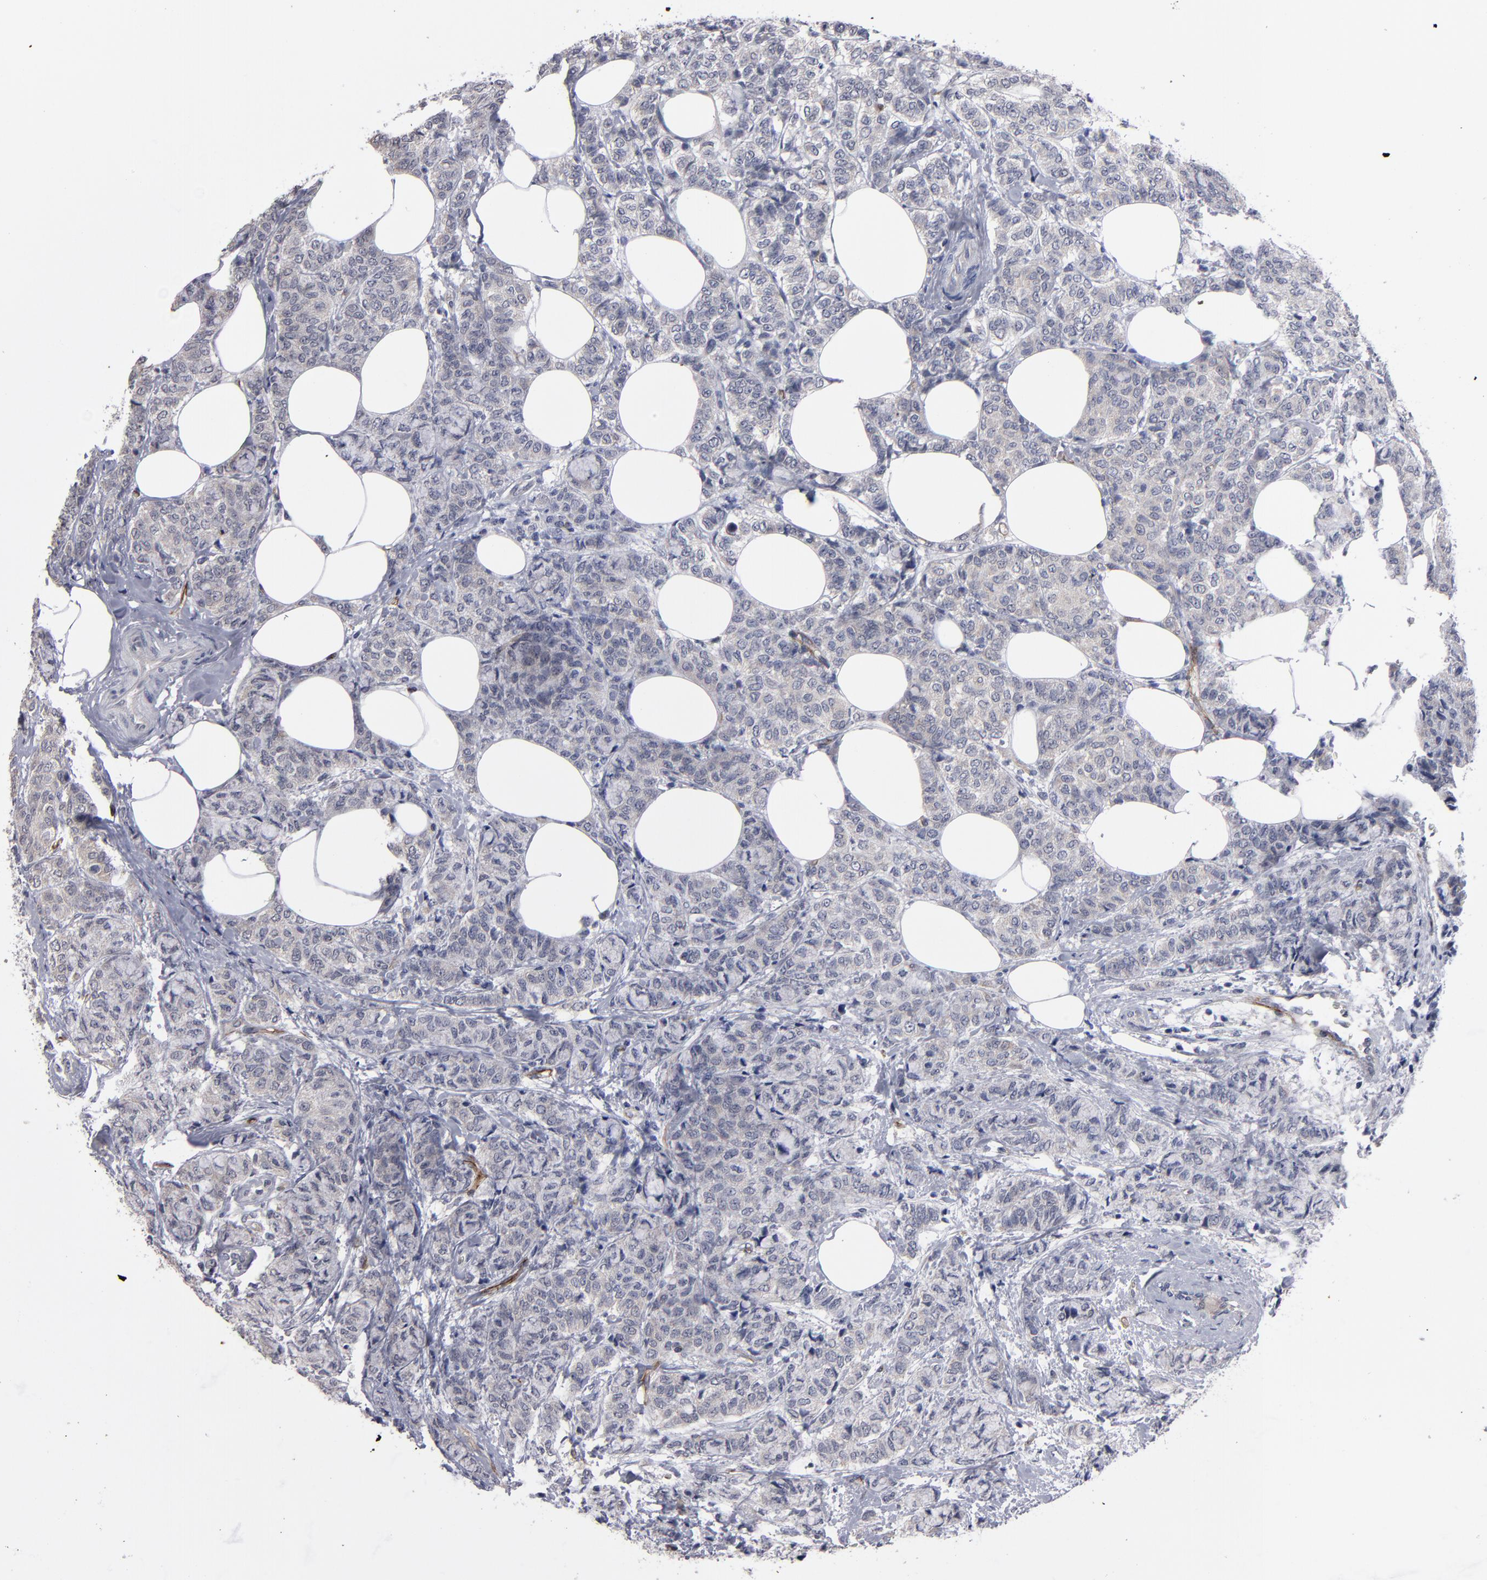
{"staining": {"intensity": "negative", "quantity": "none", "location": "none"}, "tissue": "breast cancer", "cell_type": "Tumor cells", "image_type": "cancer", "snomed": [{"axis": "morphology", "description": "Lobular carcinoma"}, {"axis": "topography", "description": "Breast"}], "caption": "The micrograph demonstrates no significant staining in tumor cells of breast lobular carcinoma. (Stains: DAB (3,3'-diaminobenzidine) immunohistochemistry (IHC) with hematoxylin counter stain, Microscopy: brightfield microscopy at high magnification).", "gene": "ZNF175", "patient": {"sex": "female", "age": 60}}